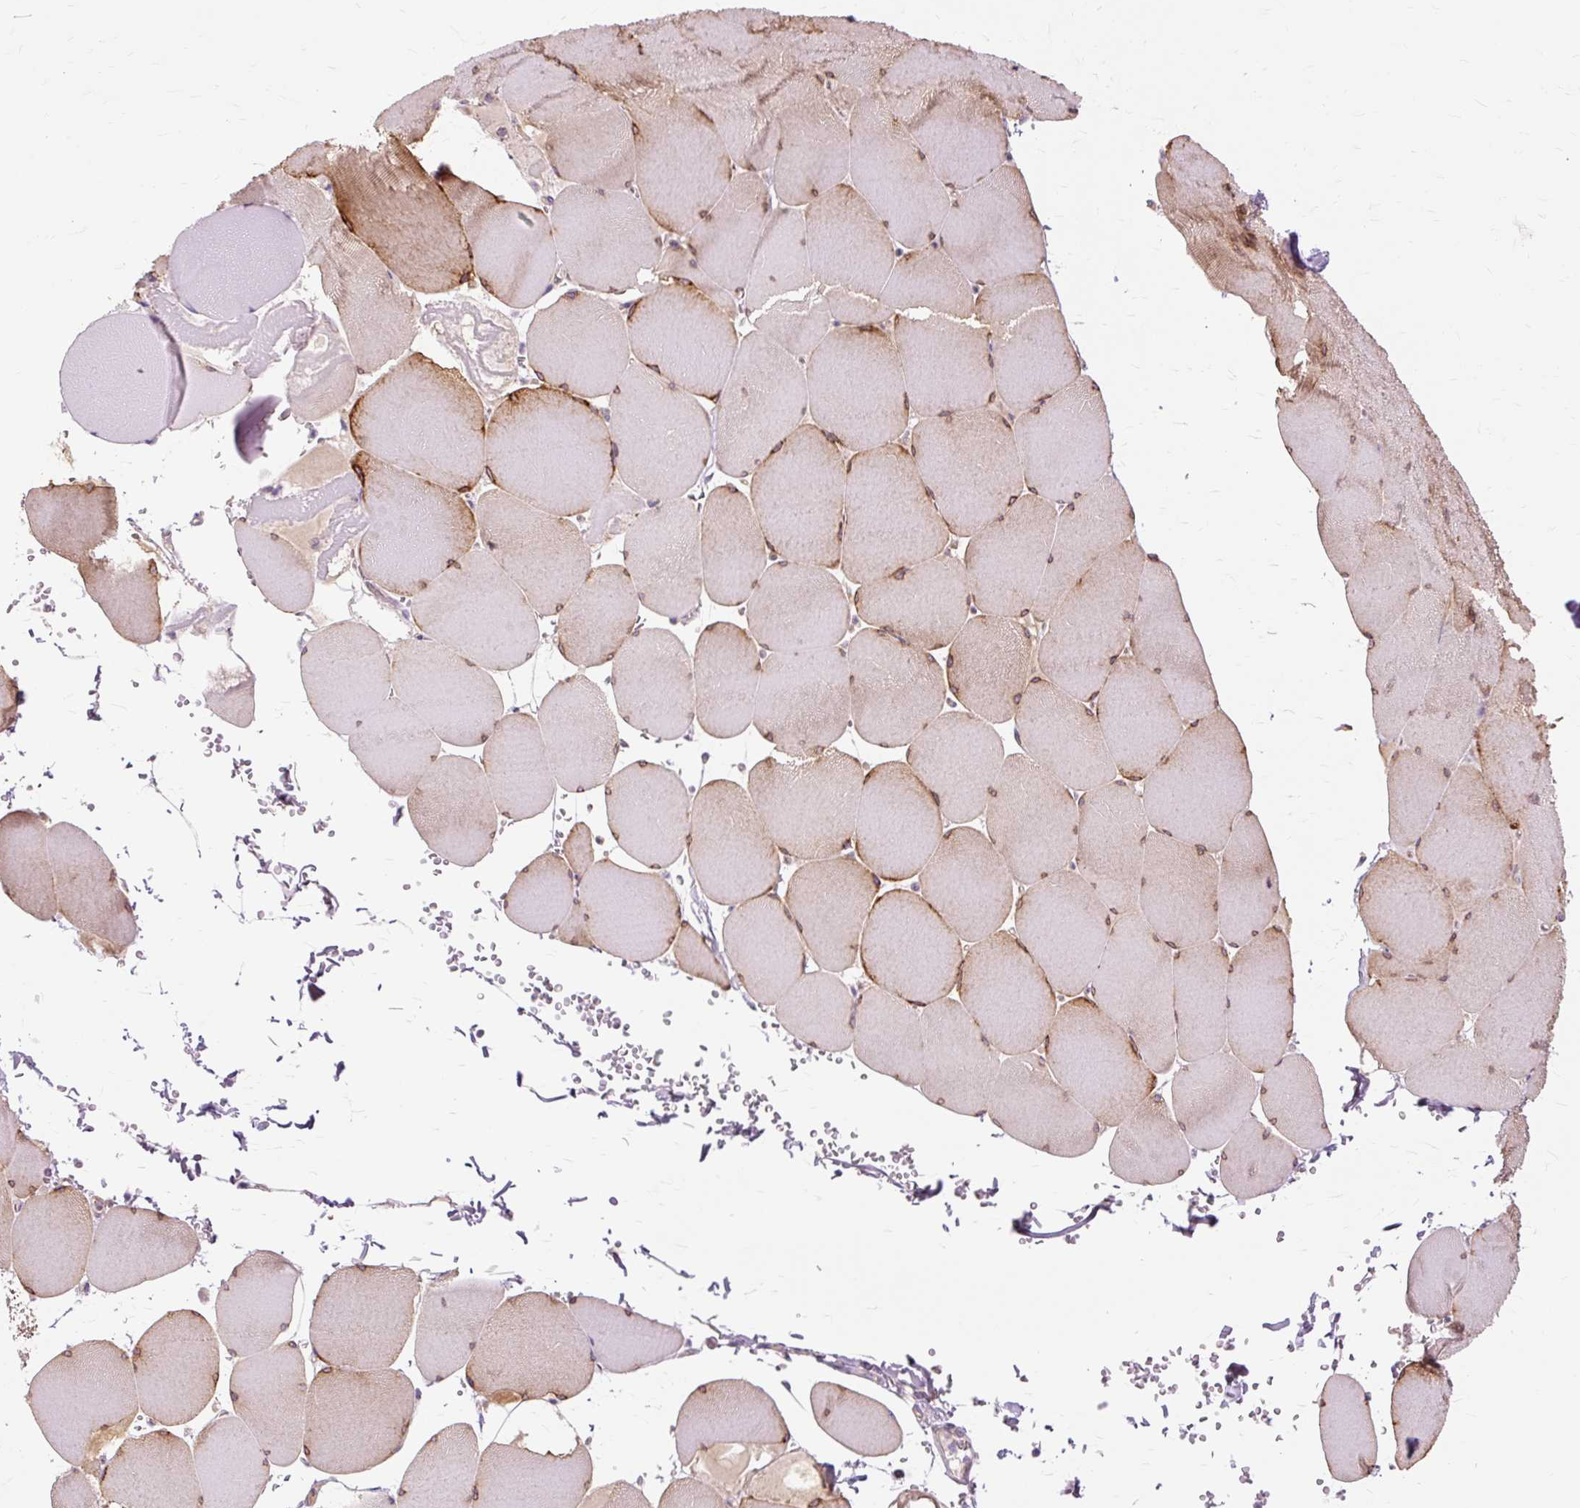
{"staining": {"intensity": "weak", "quantity": "25%-75%", "location": "cytoplasmic/membranous"}, "tissue": "skeletal muscle", "cell_type": "Myocytes", "image_type": "normal", "snomed": [{"axis": "morphology", "description": "Normal tissue, NOS"}, {"axis": "topography", "description": "Skeletal muscle"}, {"axis": "topography", "description": "Head-Neck"}], "caption": "Protein staining of unremarkable skeletal muscle shows weak cytoplasmic/membranous staining in approximately 25%-75% of myocytes.", "gene": "PDZD2", "patient": {"sex": "male", "age": 66}}